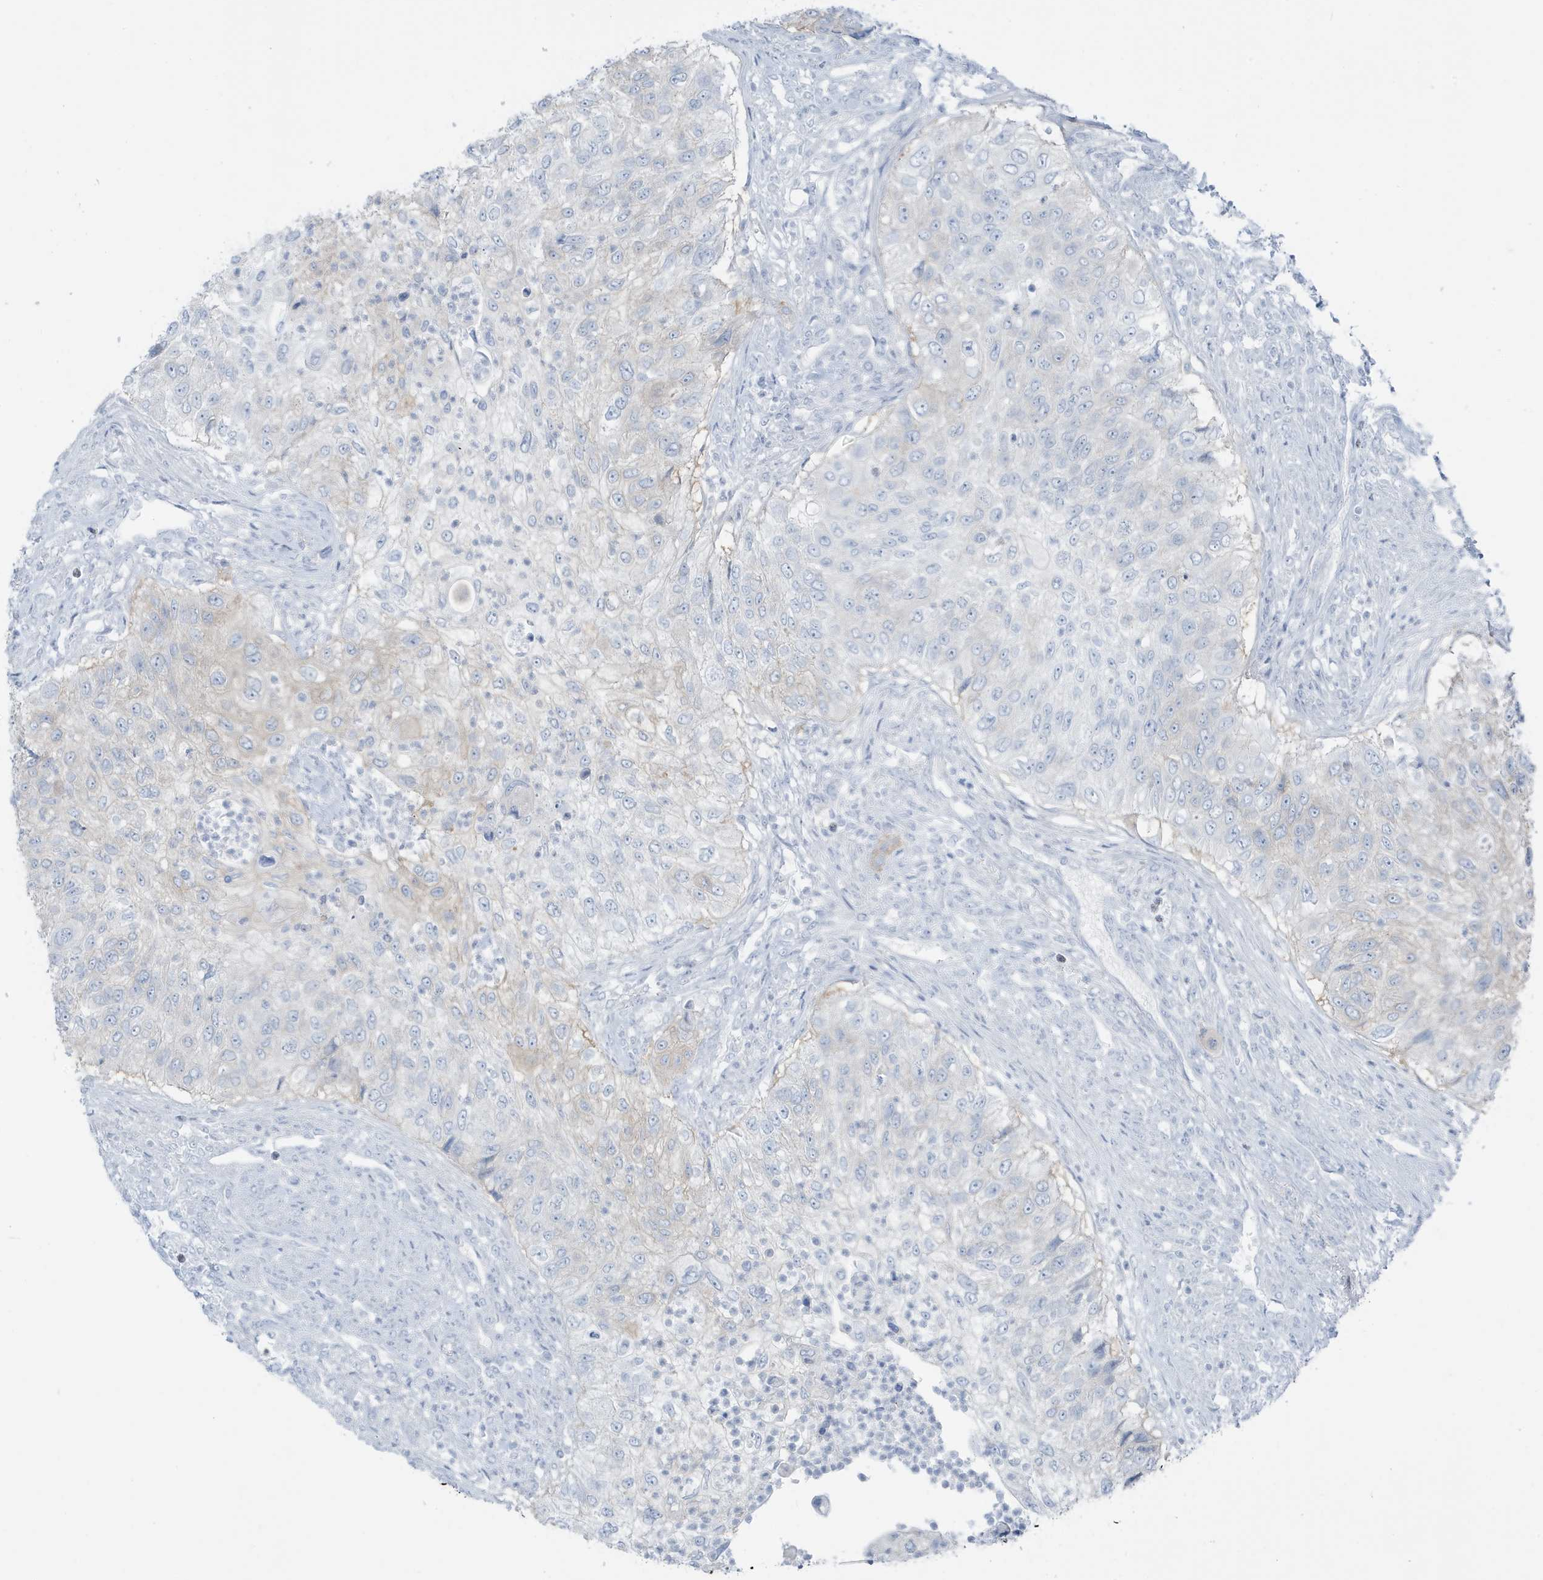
{"staining": {"intensity": "negative", "quantity": "none", "location": "none"}, "tissue": "urothelial cancer", "cell_type": "Tumor cells", "image_type": "cancer", "snomed": [{"axis": "morphology", "description": "Urothelial carcinoma, High grade"}, {"axis": "topography", "description": "Urinary bladder"}], "caption": "Tumor cells show no significant protein staining in high-grade urothelial carcinoma.", "gene": "ZFP64", "patient": {"sex": "female", "age": 60}}